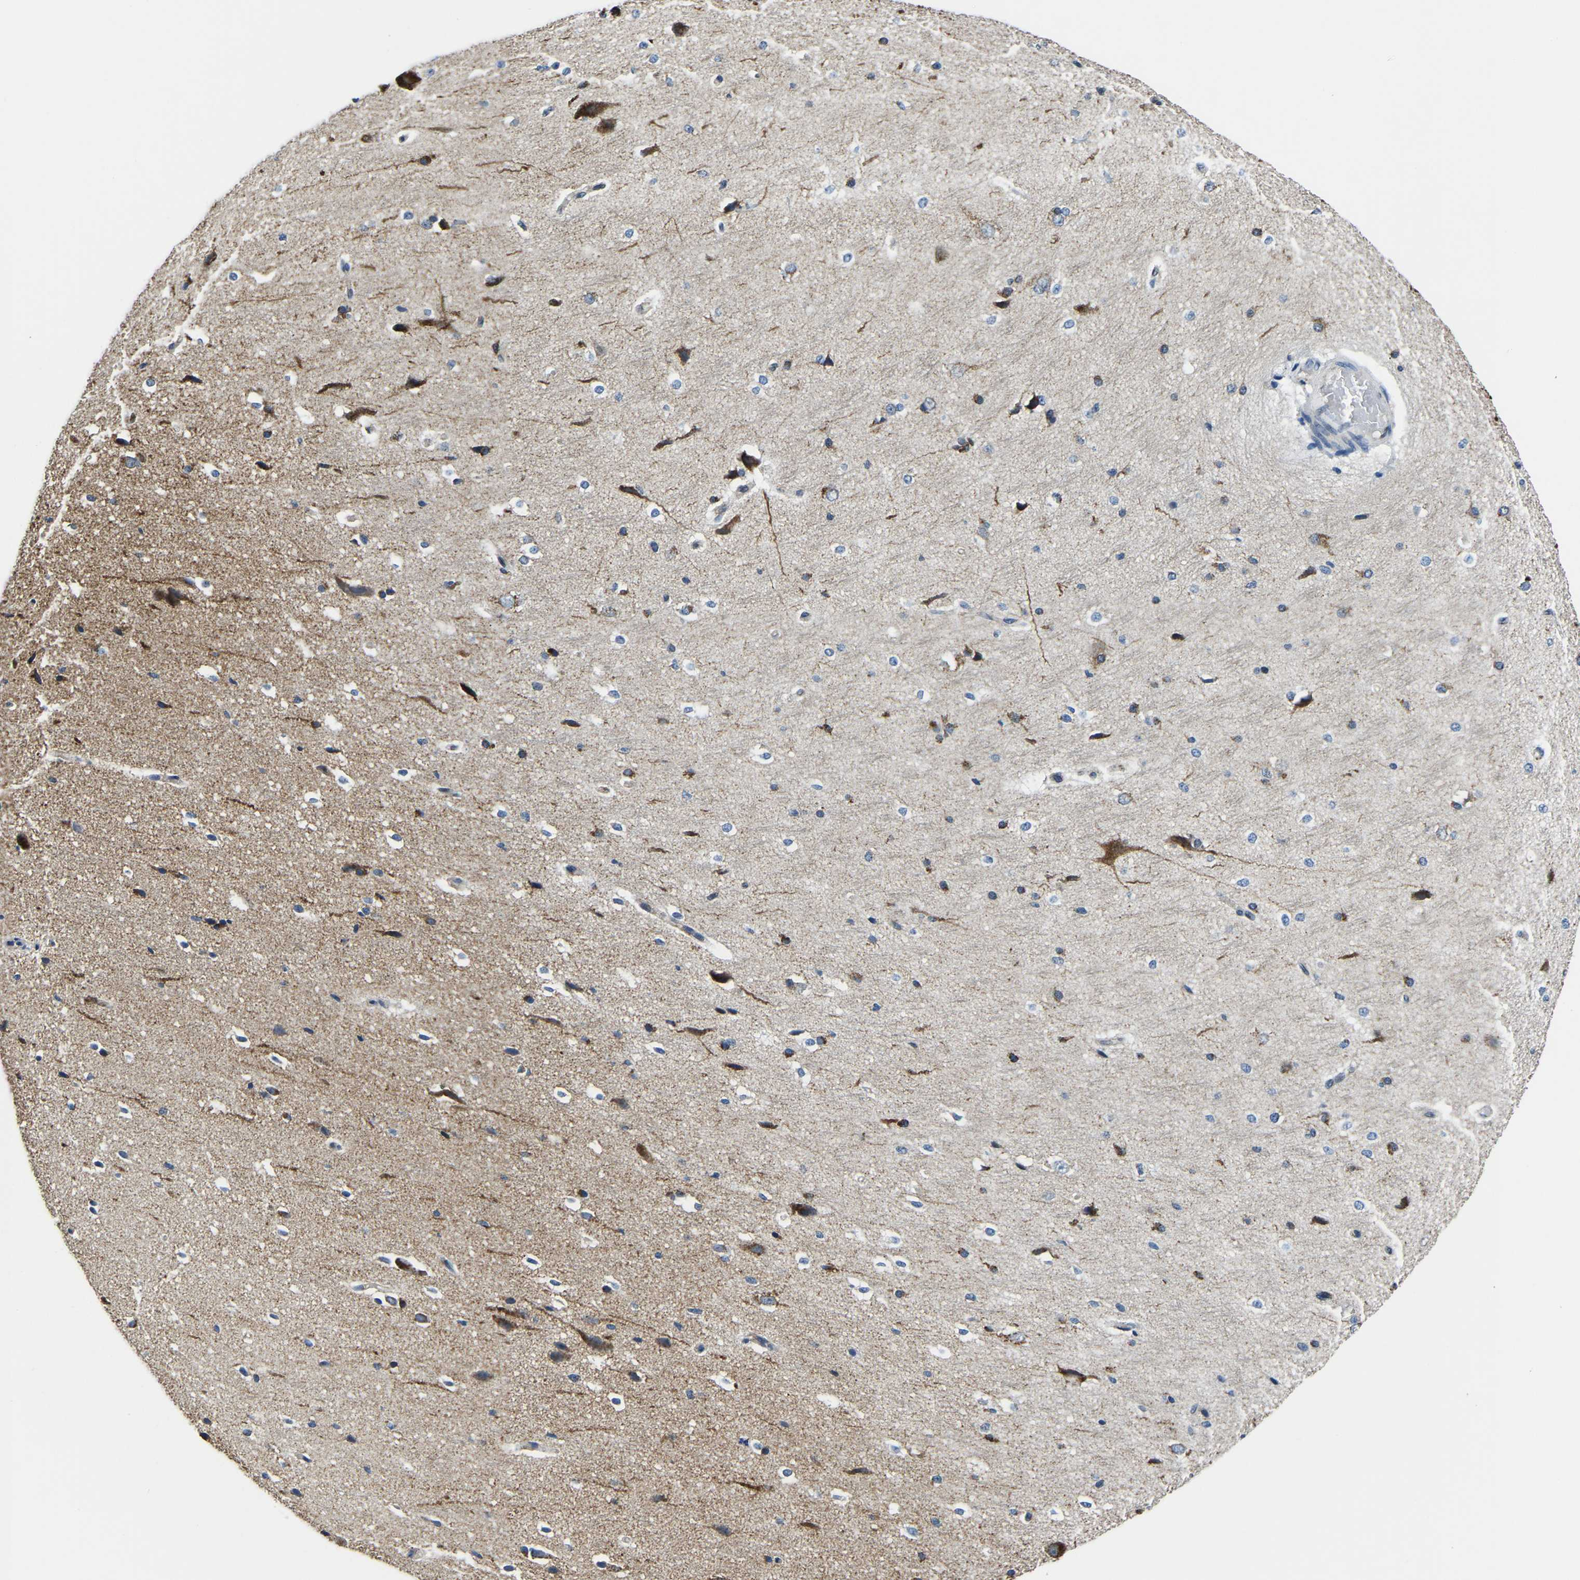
{"staining": {"intensity": "weak", "quantity": "<25%", "location": "cytoplasmic/membranous"}, "tissue": "cerebral cortex", "cell_type": "Endothelial cells", "image_type": "normal", "snomed": [{"axis": "morphology", "description": "Normal tissue, NOS"}, {"axis": "morphology", "description": "Developmental malformation"}, {"axis": "topography", "description": "Cerebral cortex"}], "caption": "Human cerebral cortex stained for a protein using immunohistochemistry demonstrates no staining in endothelial cells.", "gene": "BNIP3L", "patient": {"sex": "female", "age": 30}}